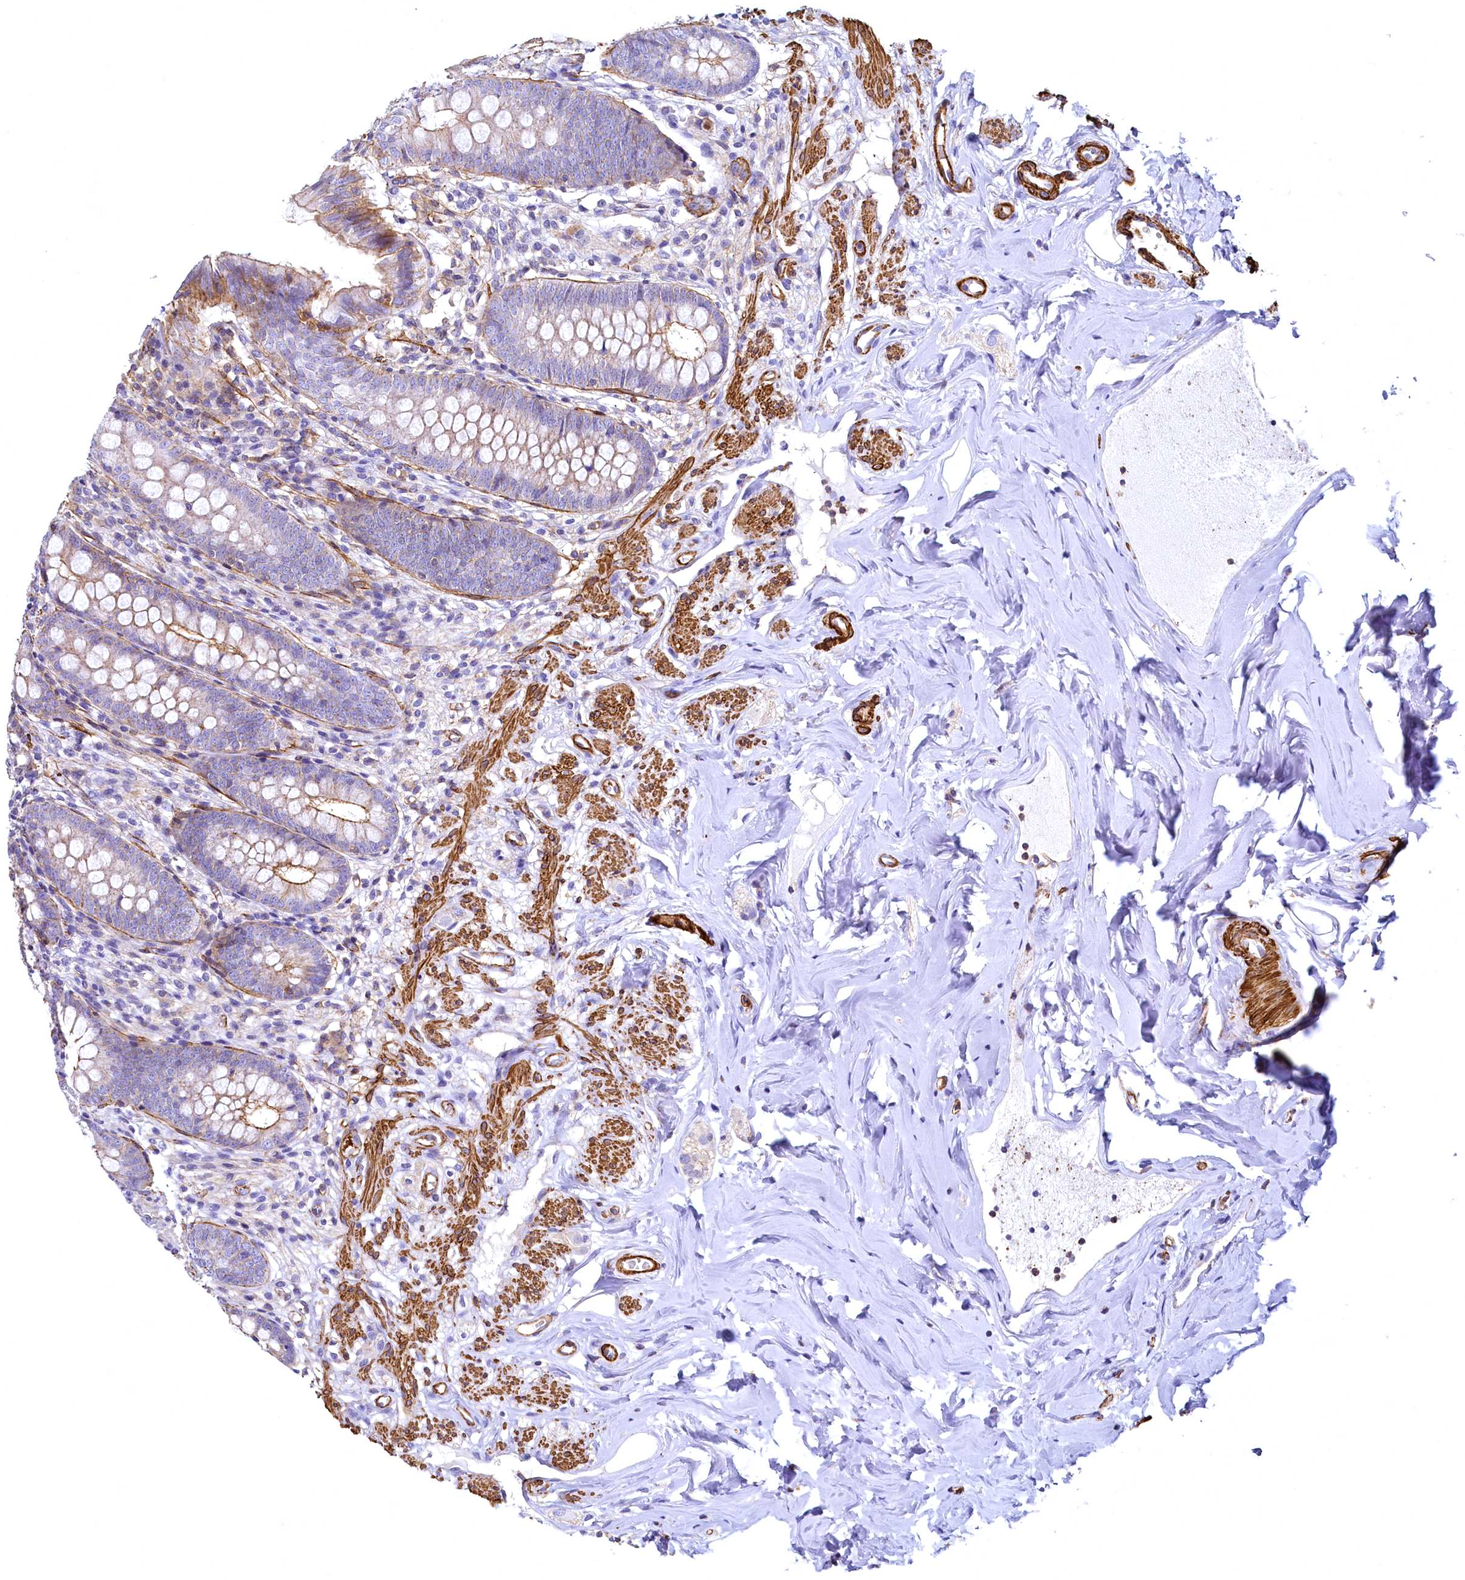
{"staining": {"intensity": "moderate", "quantity": "25%-75%", "location": "cytoplasmic/membranous"}, "tissue": "appendix", "cell_type": "Glandular cells", "image_type": "normal", "snomed": [{"axis": "morphology", "description": "Normal tissue, NOS"}, {"axis": "topography", "description": "Appendix"}], "caption": "Protein expression analysis of unremarkable appendix demonstrates moderate cytoplasmic/membranous expression in about 25%-75% of glandular cells.", "gene": "THBS1", "patient": {"sex": "female", "age": 51}}